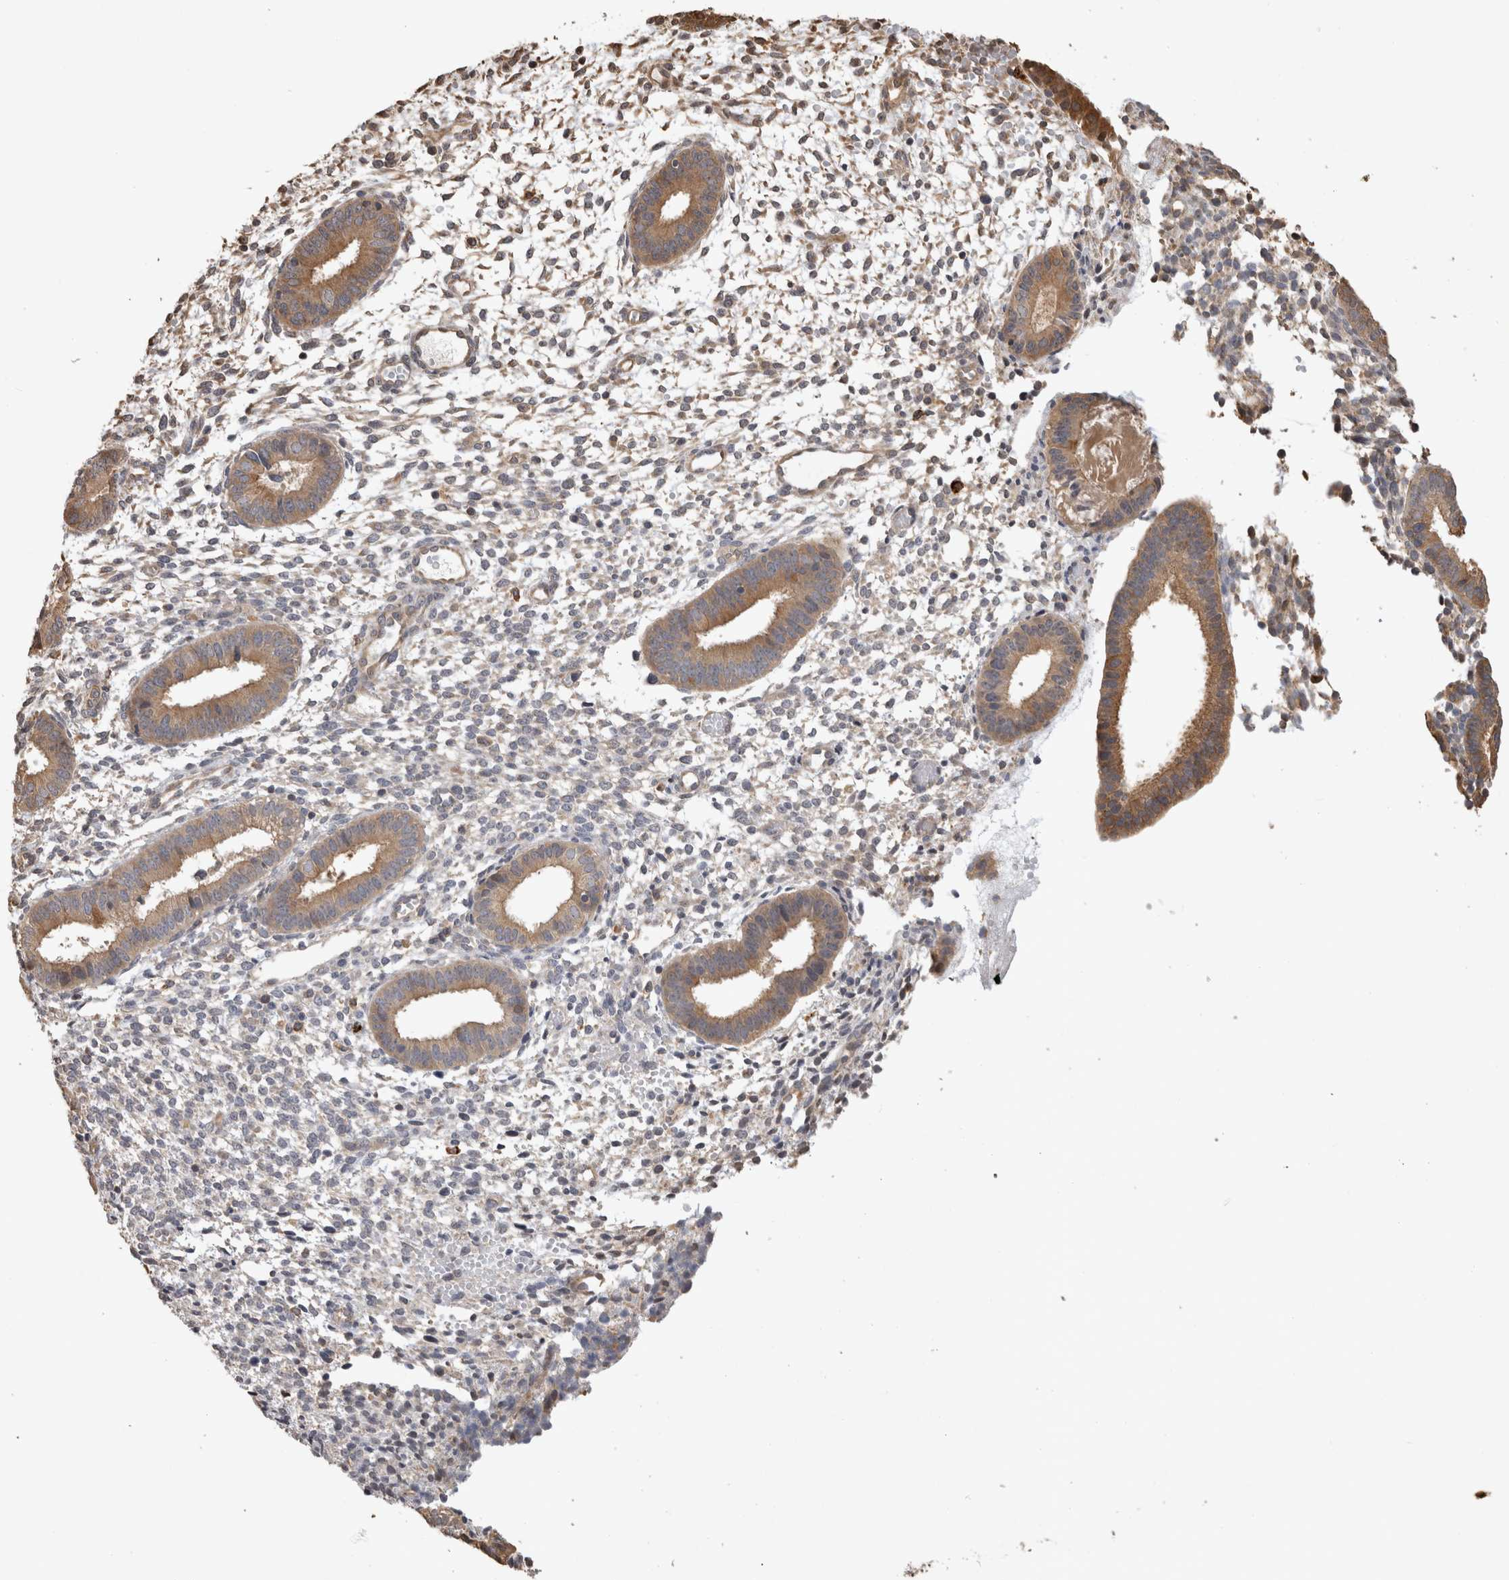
{"staining": {"intensity": "weak", "quantity": "<25%", "location": "cytoplasmic/membranous"}, "tissue": "endometrium", "cell_type": "Cells in endometrial stroma", "image_type": "normal", "snomed": [{"axis": "morphology", "description": "Normal tissue, NOS"}, {"axis": "topography", "description": "Endometrium"}], "caption": "This is an IHC histopathology image of unremarkable endometrium. There is no expression in cells in endometrial stroma.", "gene": "CLIP1", "patient": {"sex": "female", "age": 46}}